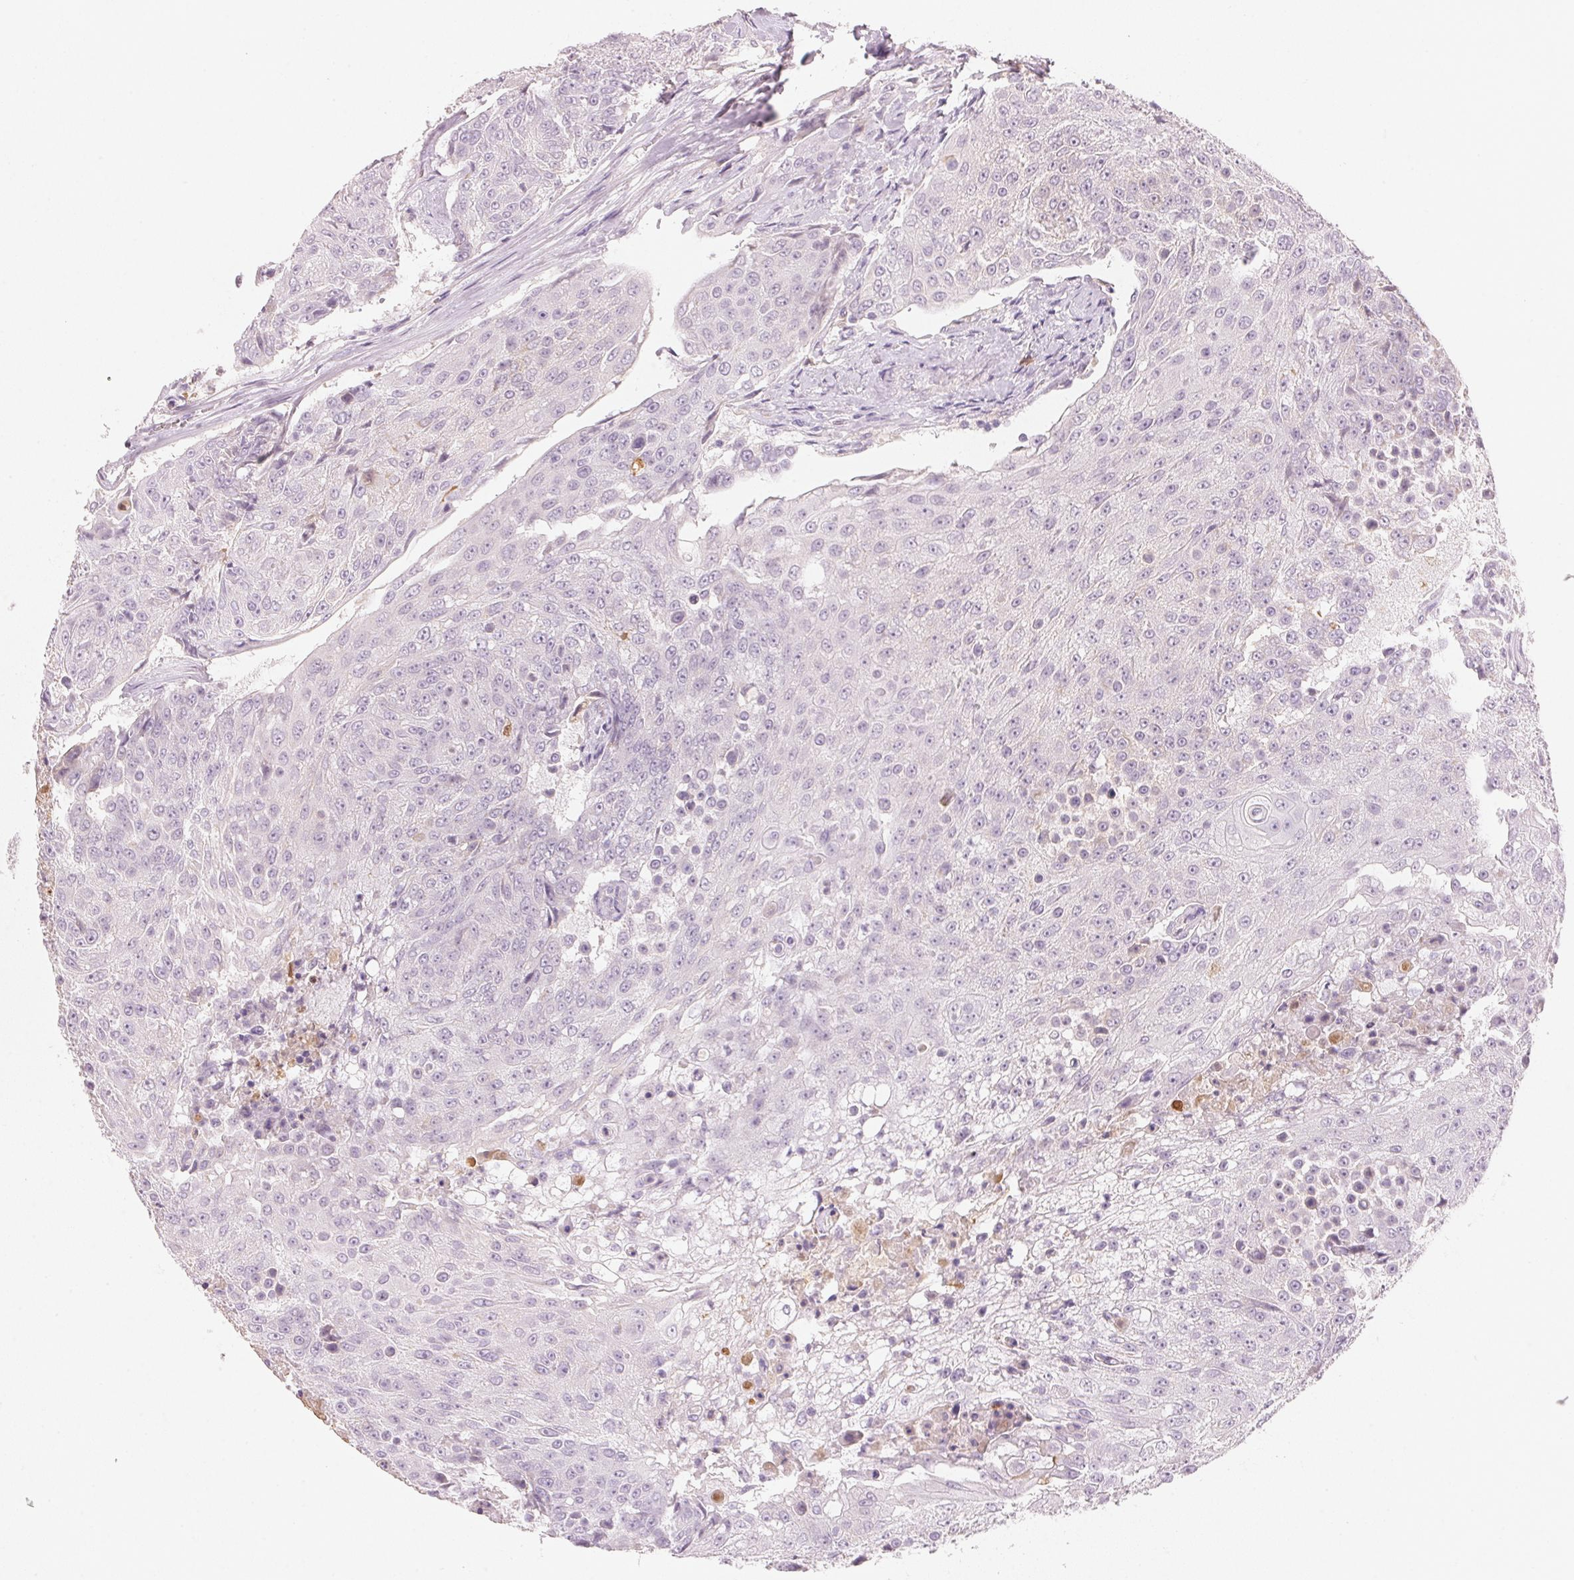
{"staining": {"intensity": "negative", "quantity": "none", "location": "none"}, "tissue": "urothelial cancer", "cell_type": "Tumor cells", "image_type": "cancer", "snomed": [{"axis": "morphology", "description": "Urothelial carcinoma, High grade"}, {"axis": "topography", "description": "Urinary bladder"}], "caption": "High magnification brightfield microscopy of urothelial cancer stained with DAB (brown) and counterstained with hematoxylin (blue): tumor cells show no significant expression.", "gene": "RMDN2", "patient": {"sex": "female", "age": 63}}